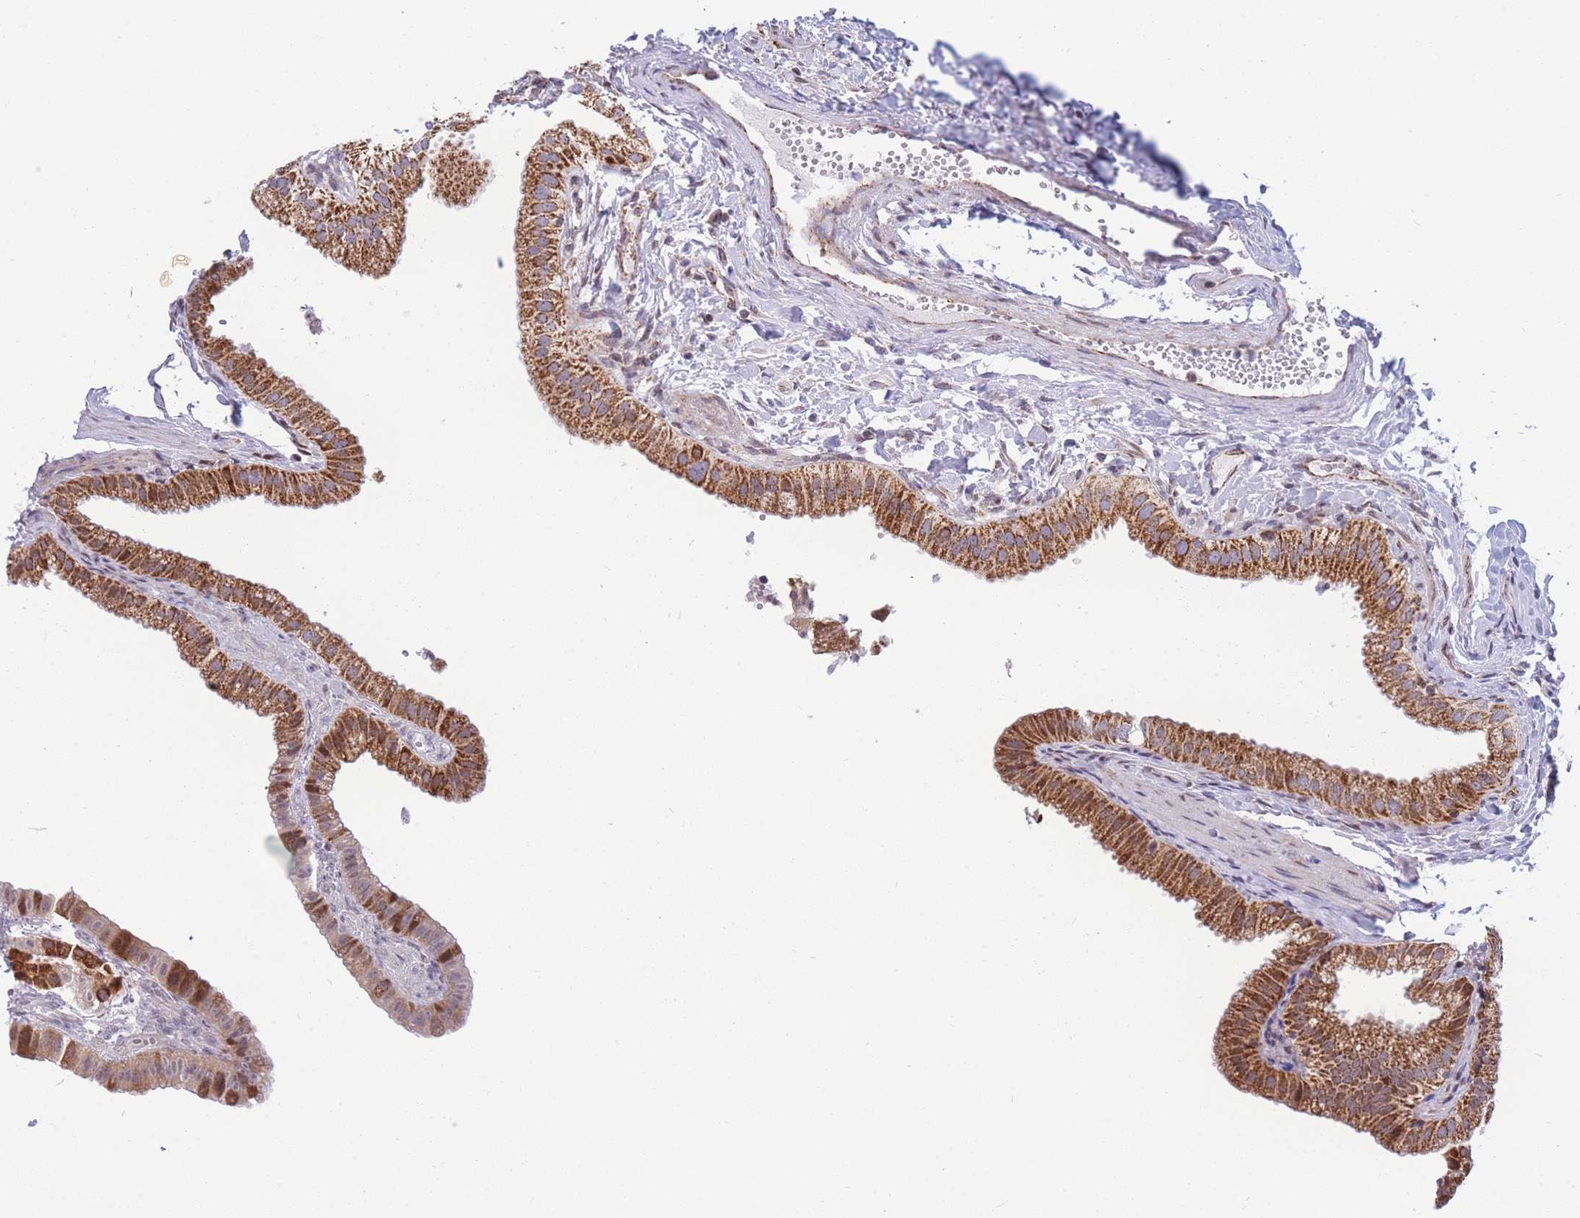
{"staining": {"intensity": "strong", "quantity": ">75%", "location": "cytoplasmic/membranous"}, "tissue": "gallbladder", "cell_type": "Glandular cells", "image_type": "normal", "snomed": [{"axis": "morphology", "description": "Normal tissue, NOS"}, {"axis": "topography", "description": "Gallbladder"}], "caption": "Normal gallbladder shows strong cytoplasmic/membranous staining in about >75% of glandular cells, visualized by immunohistochemistry.", "gene": "HSPE1", "patient": {"sex": "female", "age": 61}}